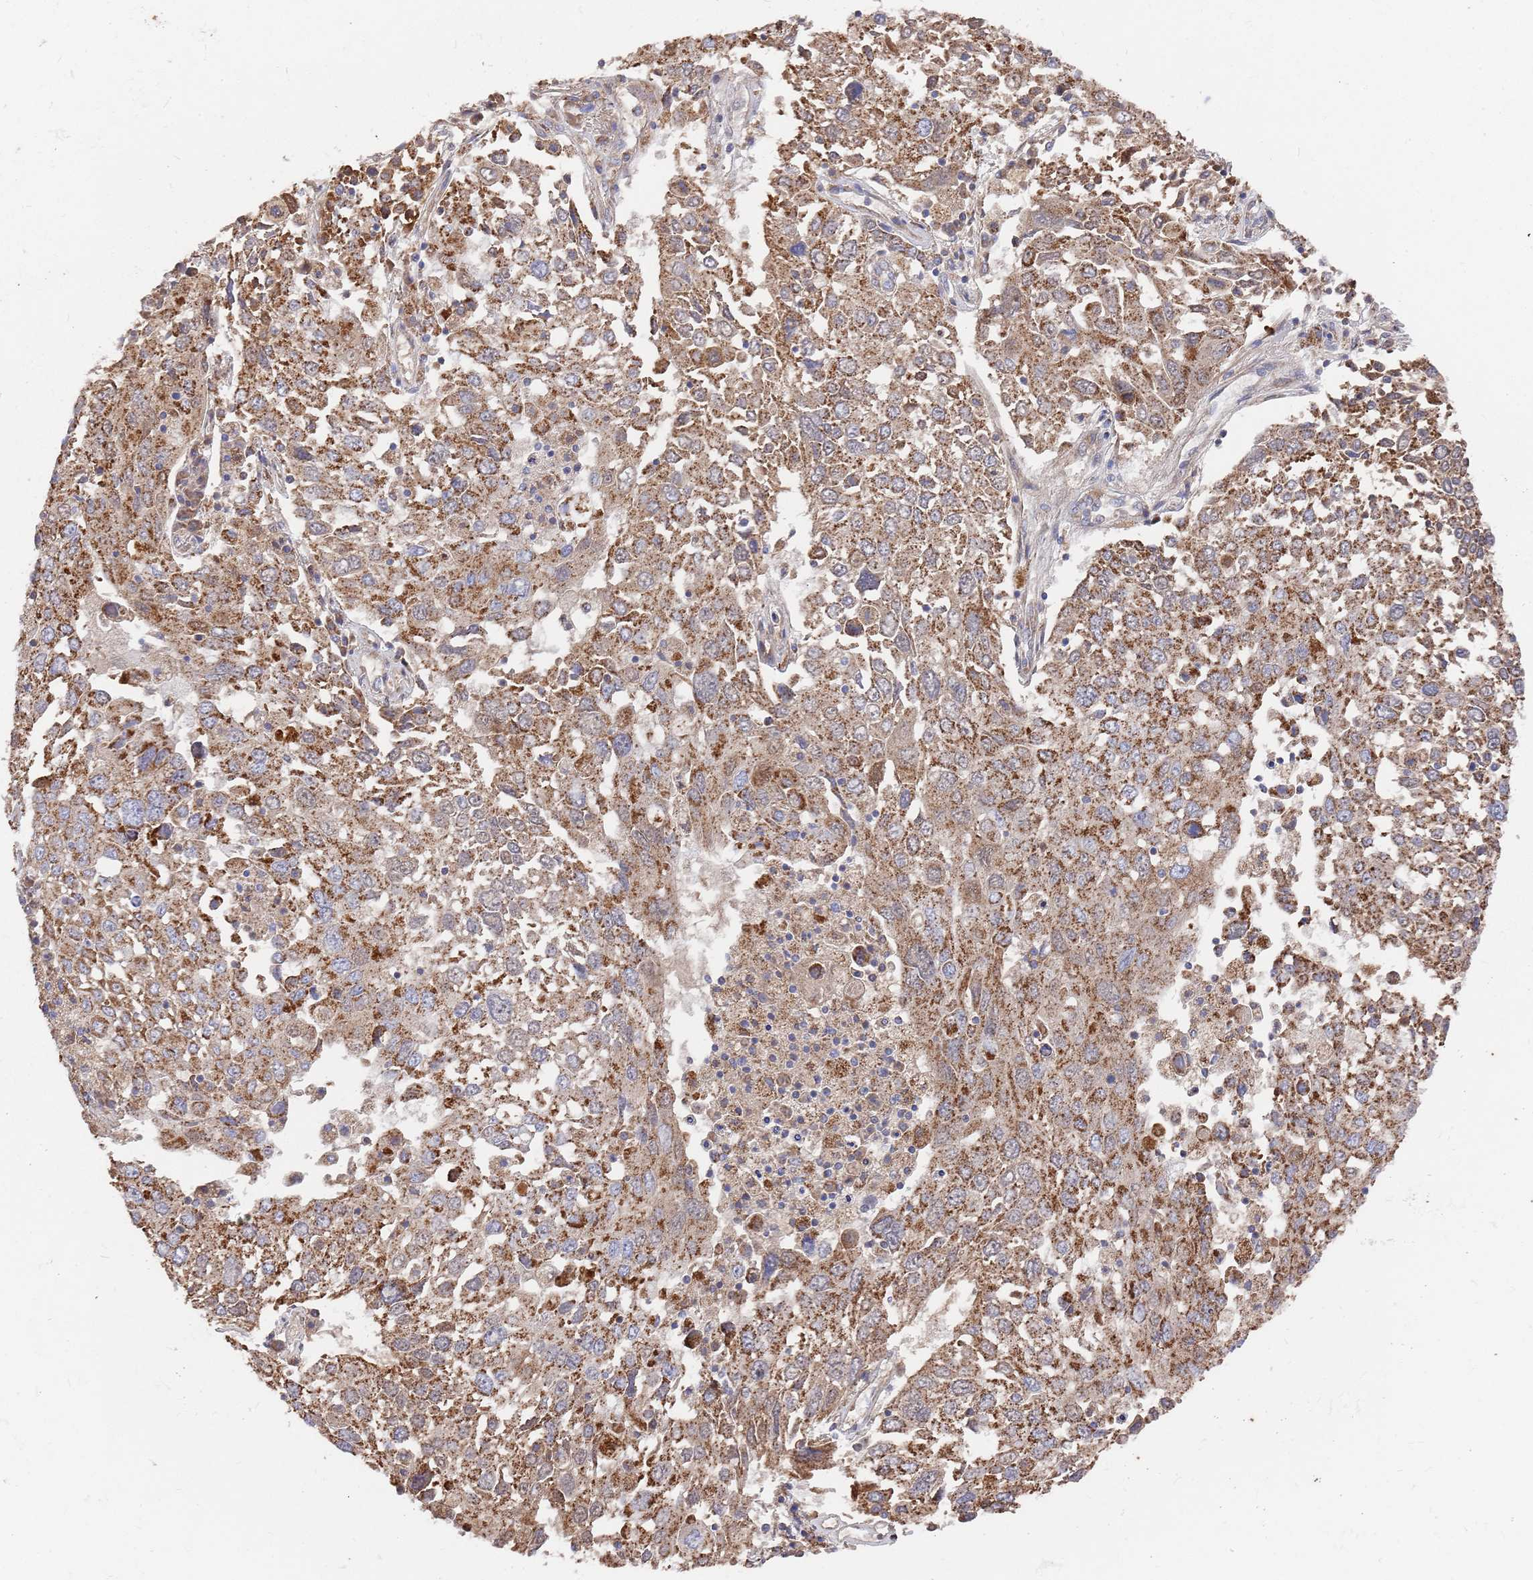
{"staining": {"intensity": "moderate", "quantity": ">75%", "location": "cytoplasmic/membranous"}, "tissue": "lung cancer", "cell_type": "Tumor cells", "image_type": "cancer", "snomed": [{"axis": "morphology", "description": "Squamous cell carcinoma, NOS"}, {"axis": "topography", "description": "Lung"}], "caption": "Protein staining of squamous cell carcinoma (lung) tissue displays moderate cytoplasmic/membranous expression in about >75% of tumor cells.", "gene": "WDFY3", "patient": {"sex": "male", "age": 65}}